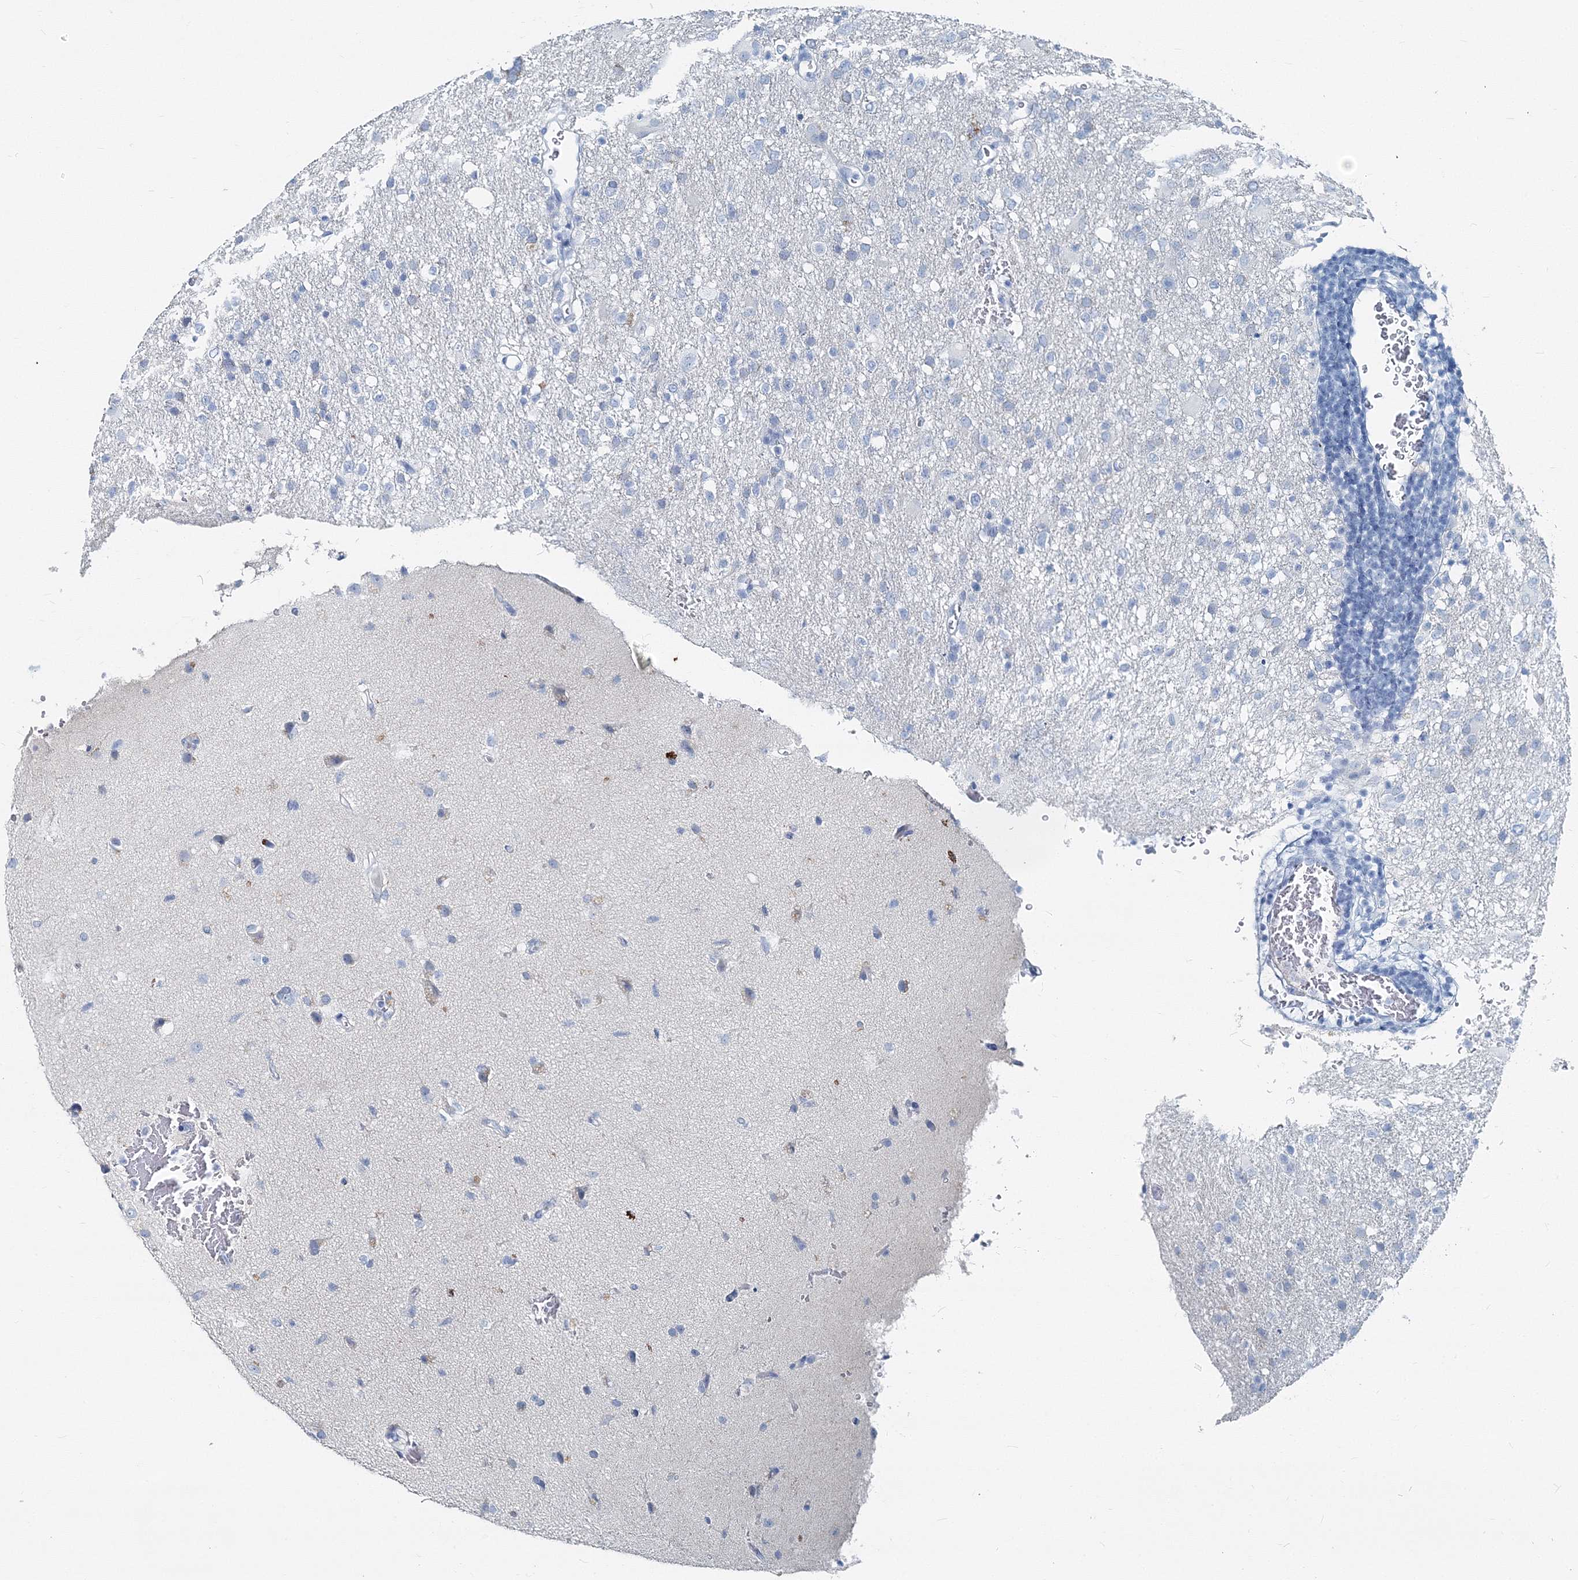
{"staining": {"intensity": "negative", "quantity": "none", "location": "none"}, "tissue": "glioma", "cell_type": "Tumor cells", "image_type": "cancer", "snomed": [{"axis": "morphology", "description": "Glioma, malignant, High grade"}, {"axis": "topography", "description": "Brain"}], "caption": "There is no significant expression in tumor cells of high-grade glioma (malignant).", "gene": "GABARAPL2", "patient": {"sex": "female", "age": 57}}